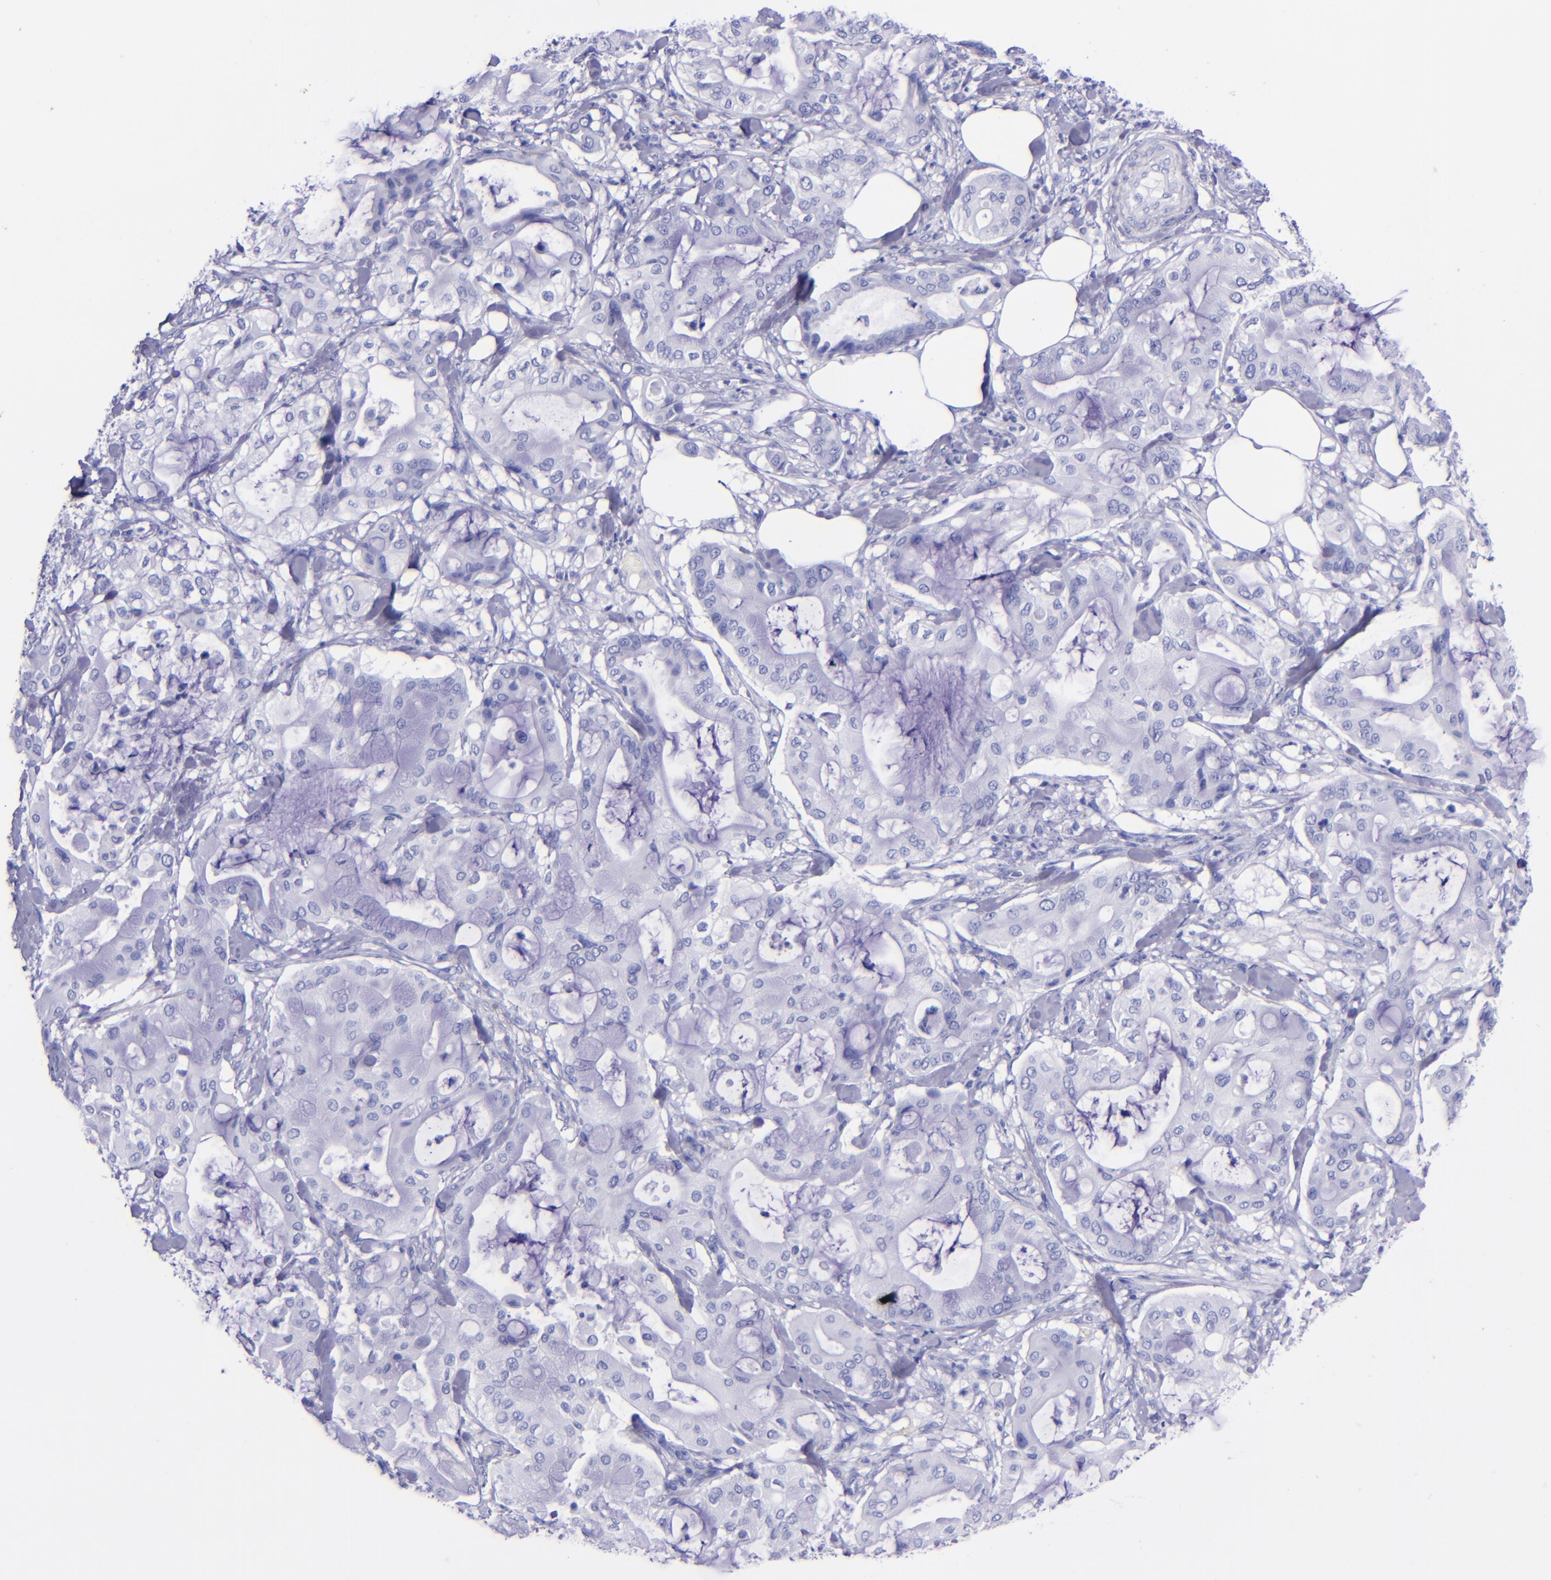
{"staining": {"intensity": "negative", "quantity": "none", "location": "none"}, "tissue": "pancreatic cancer", "cell_type": "Tumor cells", "image_type": "cancer", "snomed": [{"axis": "morphology", "description": "Adenocarcinoma, NOS"}, {"axis": "morphology", "description": "Adenocarcinoma, metastatic, NOS"}, {"axis": "topography", "description": "Lymph node"}, {"axis": "topography", "description": "Pancreas"}, {"axis": "topography", "description": "Duodenum"}], "caption": "IHC micrograph of neoplastic tissue: human adenocarcinoma (pancreatic) stained with DAB exhibits no significant protein positivity in tumor cells.", "gene": "LAG3", "patient": {"sex": "female", "age": 64}}